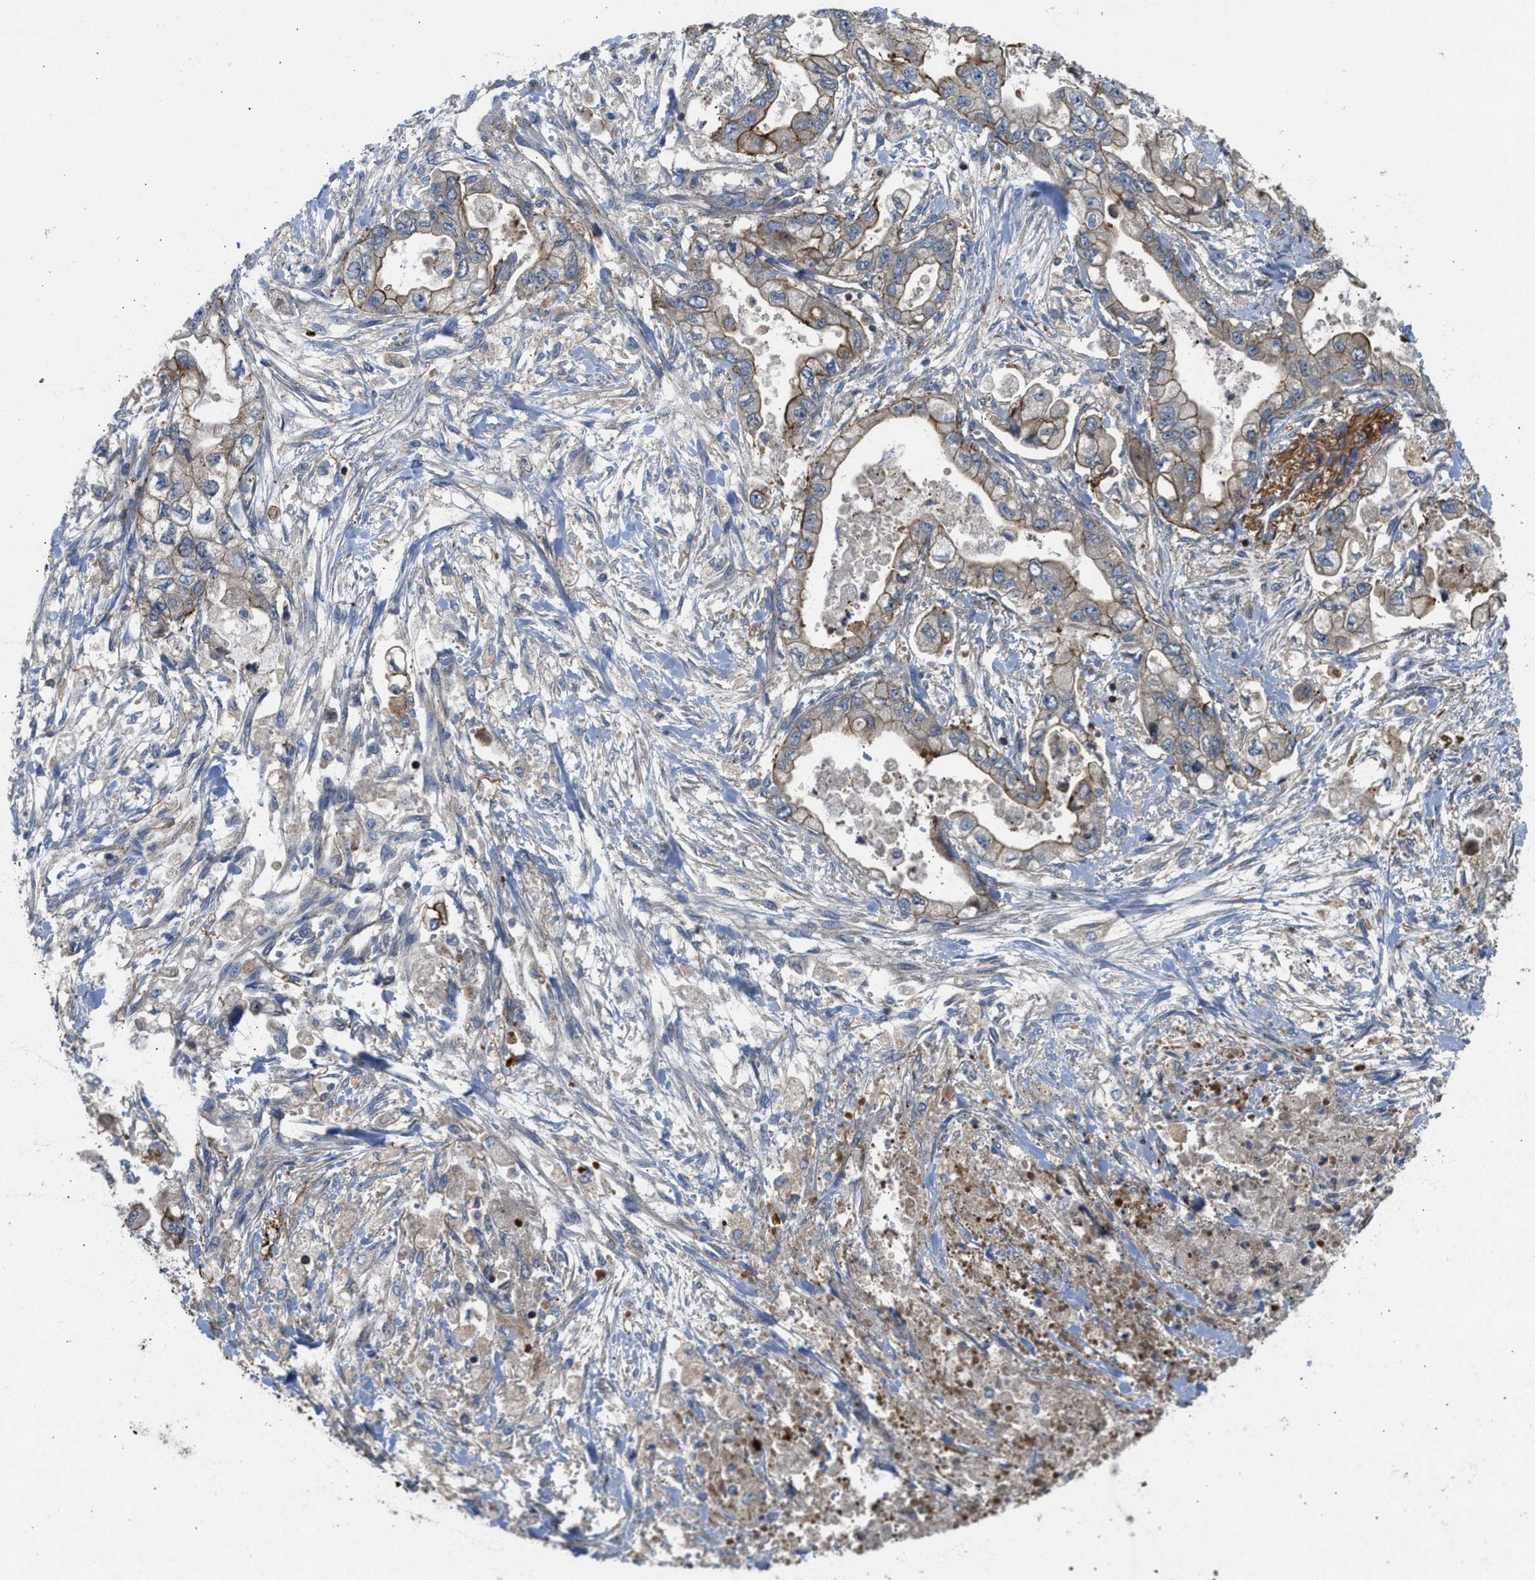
{"staining": {"intensity": "moderate", "quantity": ">75%", "location": "cytoplasmic/membranous"}, "tissue": "stomach cancer", "cell_type": "Tumor cells", "image_type": "cancer", "snomed": [{"axis": "morphology", "description": "Normal tissue, NOS"}, {"axis": "morphology", "description": "Adenocarcinoma, NOS"}, {"axis": "topography", "description": "Stomach"}], "caption": "Human stomach adenocarcinoma stained with a brown dye reveals moderate cytoplasmic/membranous positive expression in about >75% of tumor cells.", "gene": "NYNRIN", "patient": {"sex": "male", "age": 62}}